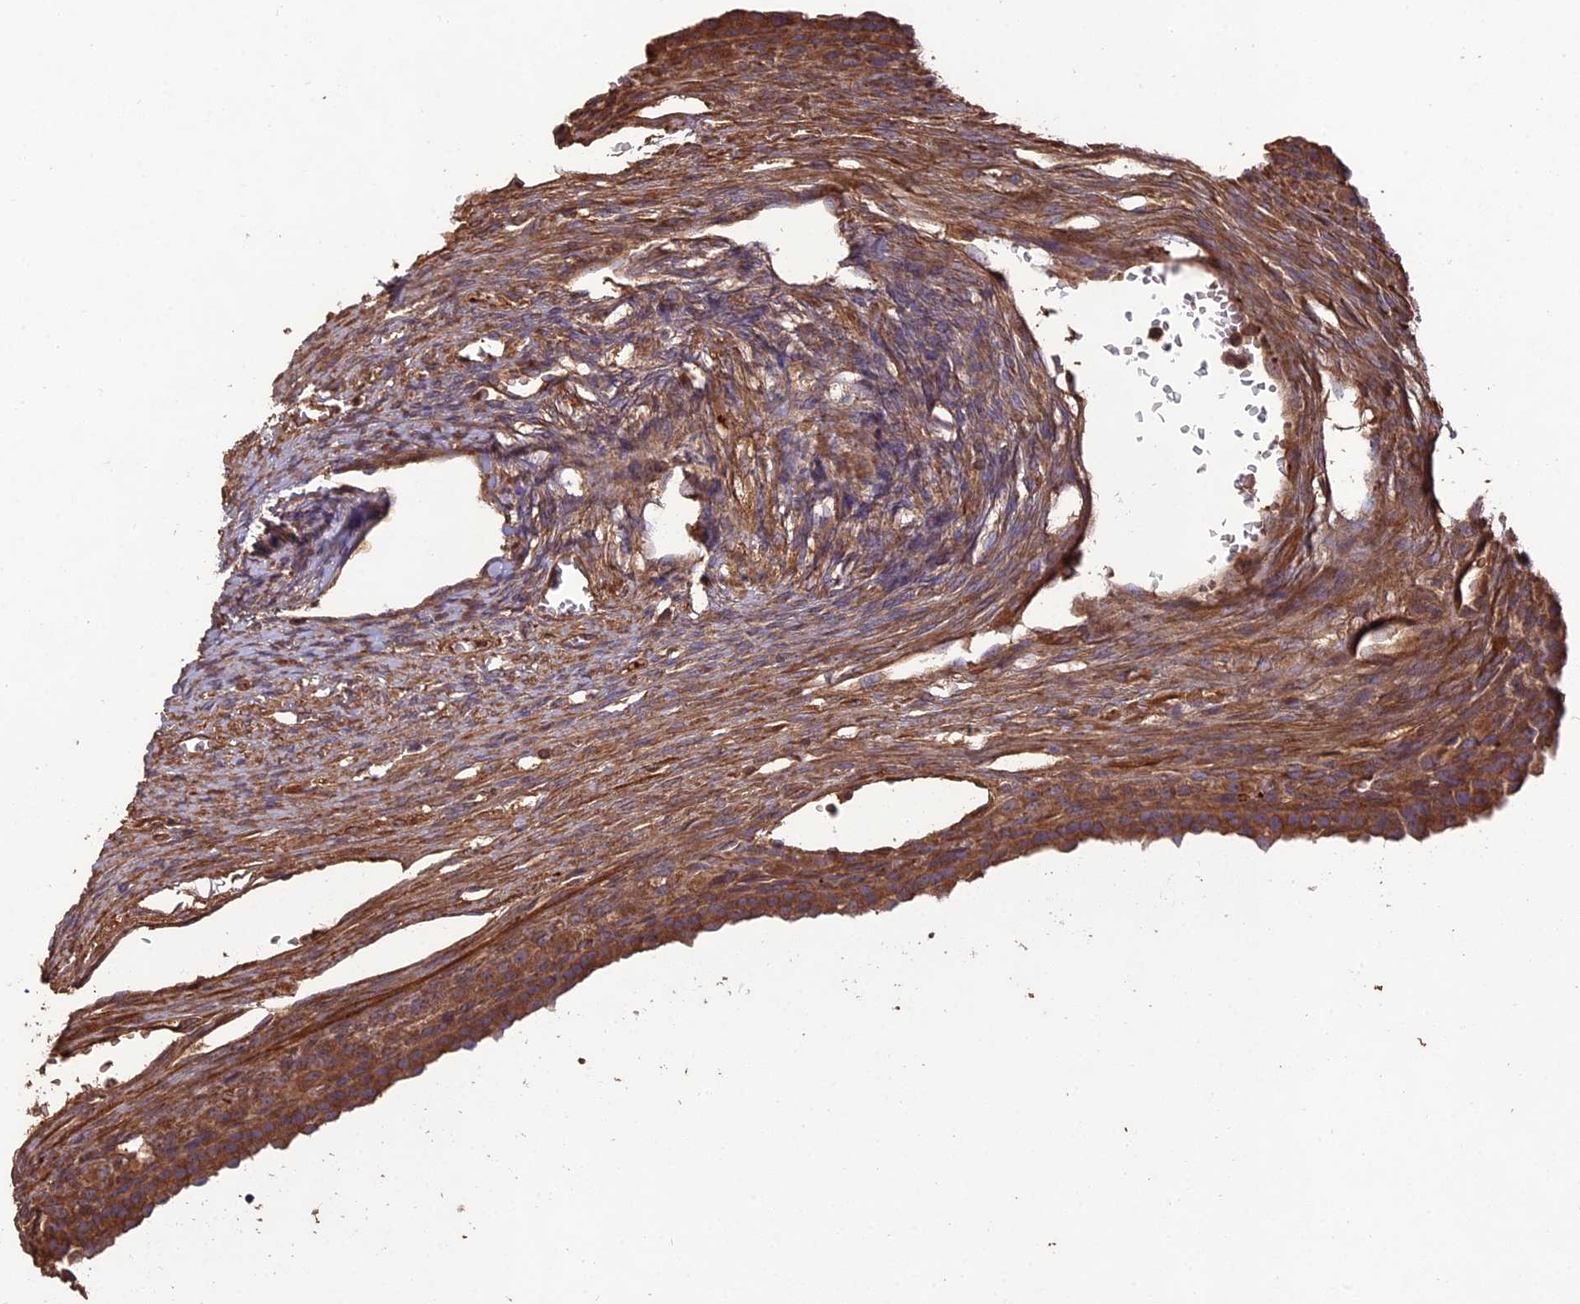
{"staining": {"intensity": "moderate", "quantity": ">75%", "location": "cytoplasmic/membranous"}, "tissue": "ovary", "cell_type": "Follicle cells", "image_type": "normal", "snomed": [{"axis": "morphology", "description": "Normal tissue, NOS"}, {"axis": "topography", "description": "Ovary"}], "caption": "About >75% of follicle cells in unremarkable ovary demonstrate moderate cytoplasmic/membranous protein expression as visualized by brown immunohistochemical staining.", "gene": "ATP6V0A2", "patient": {"sex": "female", "age": 27}}